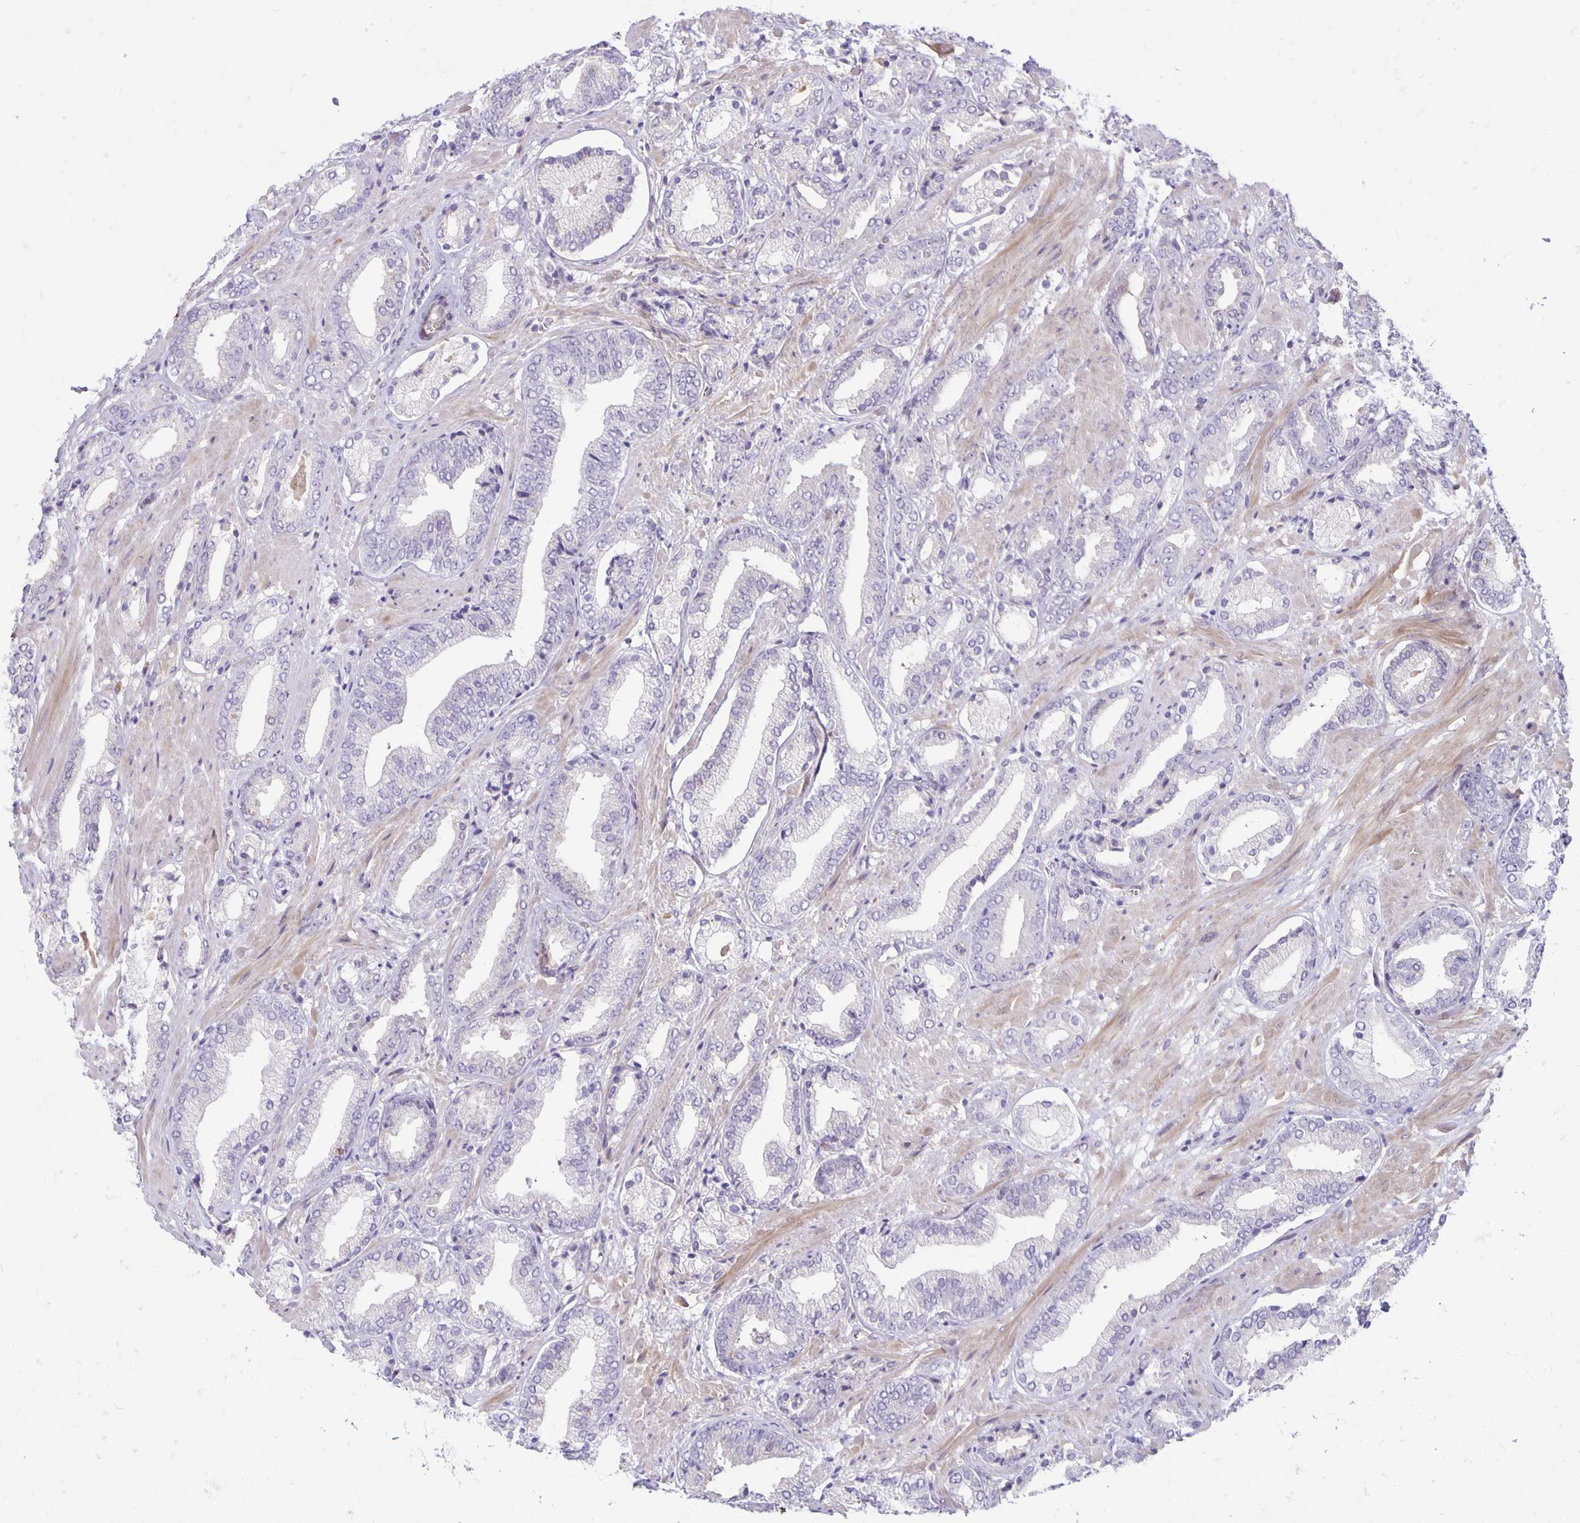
{"staining": {"intensity": "negative", "quantity": "none", "location": "none"}, "tissue": "prostate cancer", "cell_type": "Tumor cells", "image_type": "cancer", "snomed": [{"axis": "morphology", "description": "Adenocarcinoma, High grade"}, {"axis": "topography", "description": "Prostate"}], "caption": "DAB immunohistochemical staining of human prostate adenocarcinoma (high-grade) reveals no significant expression in tumor cells.", "gene": "TAX1BP3", "patient": {"sex": "male", "age": 56}}